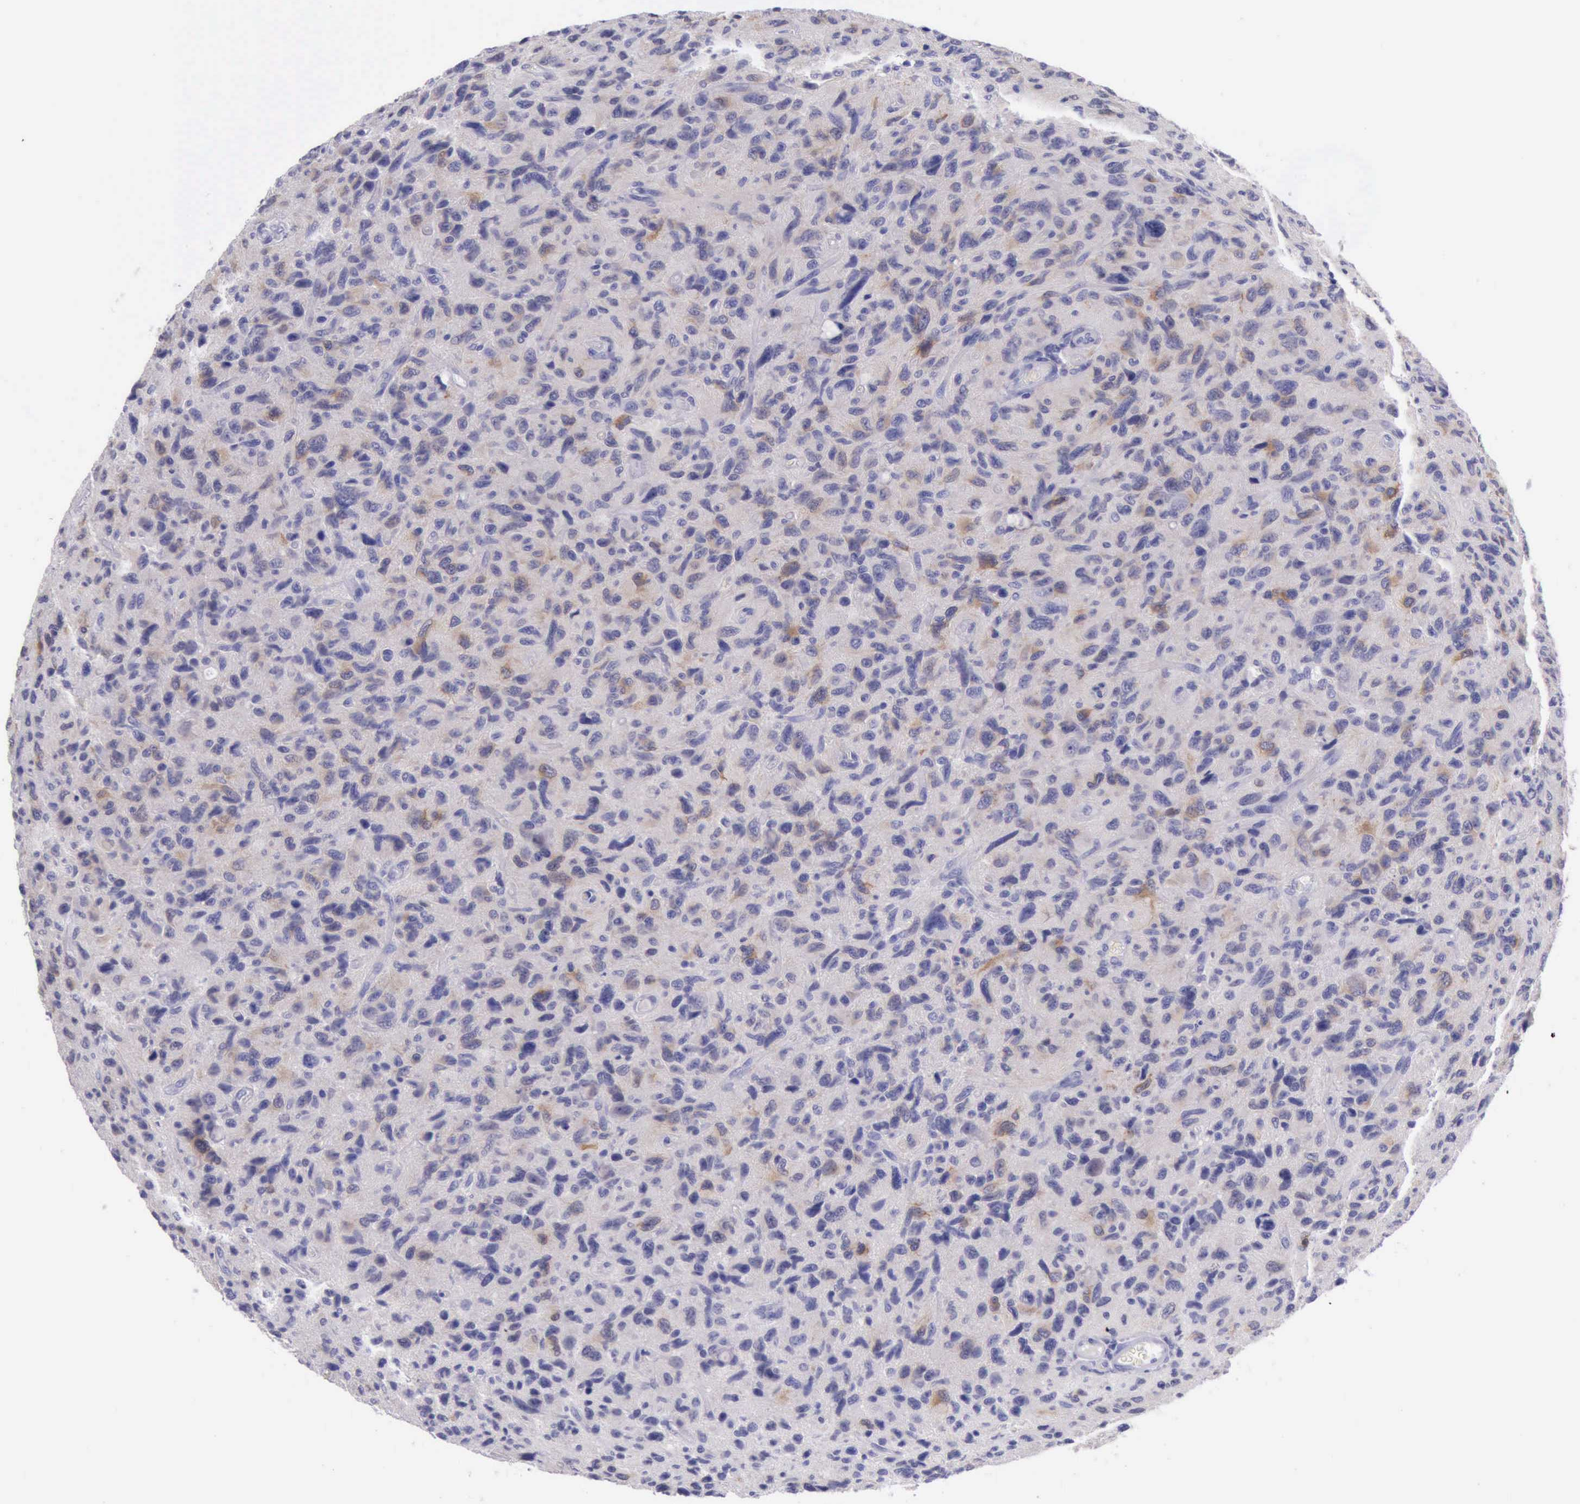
{"staining": {"intensity": "negative", "quantity": "none", "location": "none"}, "tissue": "glioma", "cell_type": "Tumor cells", "image_type": "cancer", "snomed": [{"axis": "morphology", "description": "Glioma, malignant, High grade"}, {"axis": "topography", "description": "Brain"}], "caption": "Glioma was stained to show a protein in brown. There is no significant positivity in tumor cells.", "gene": "LRFN5", "patient": {"sex": "female", "age": 60}}